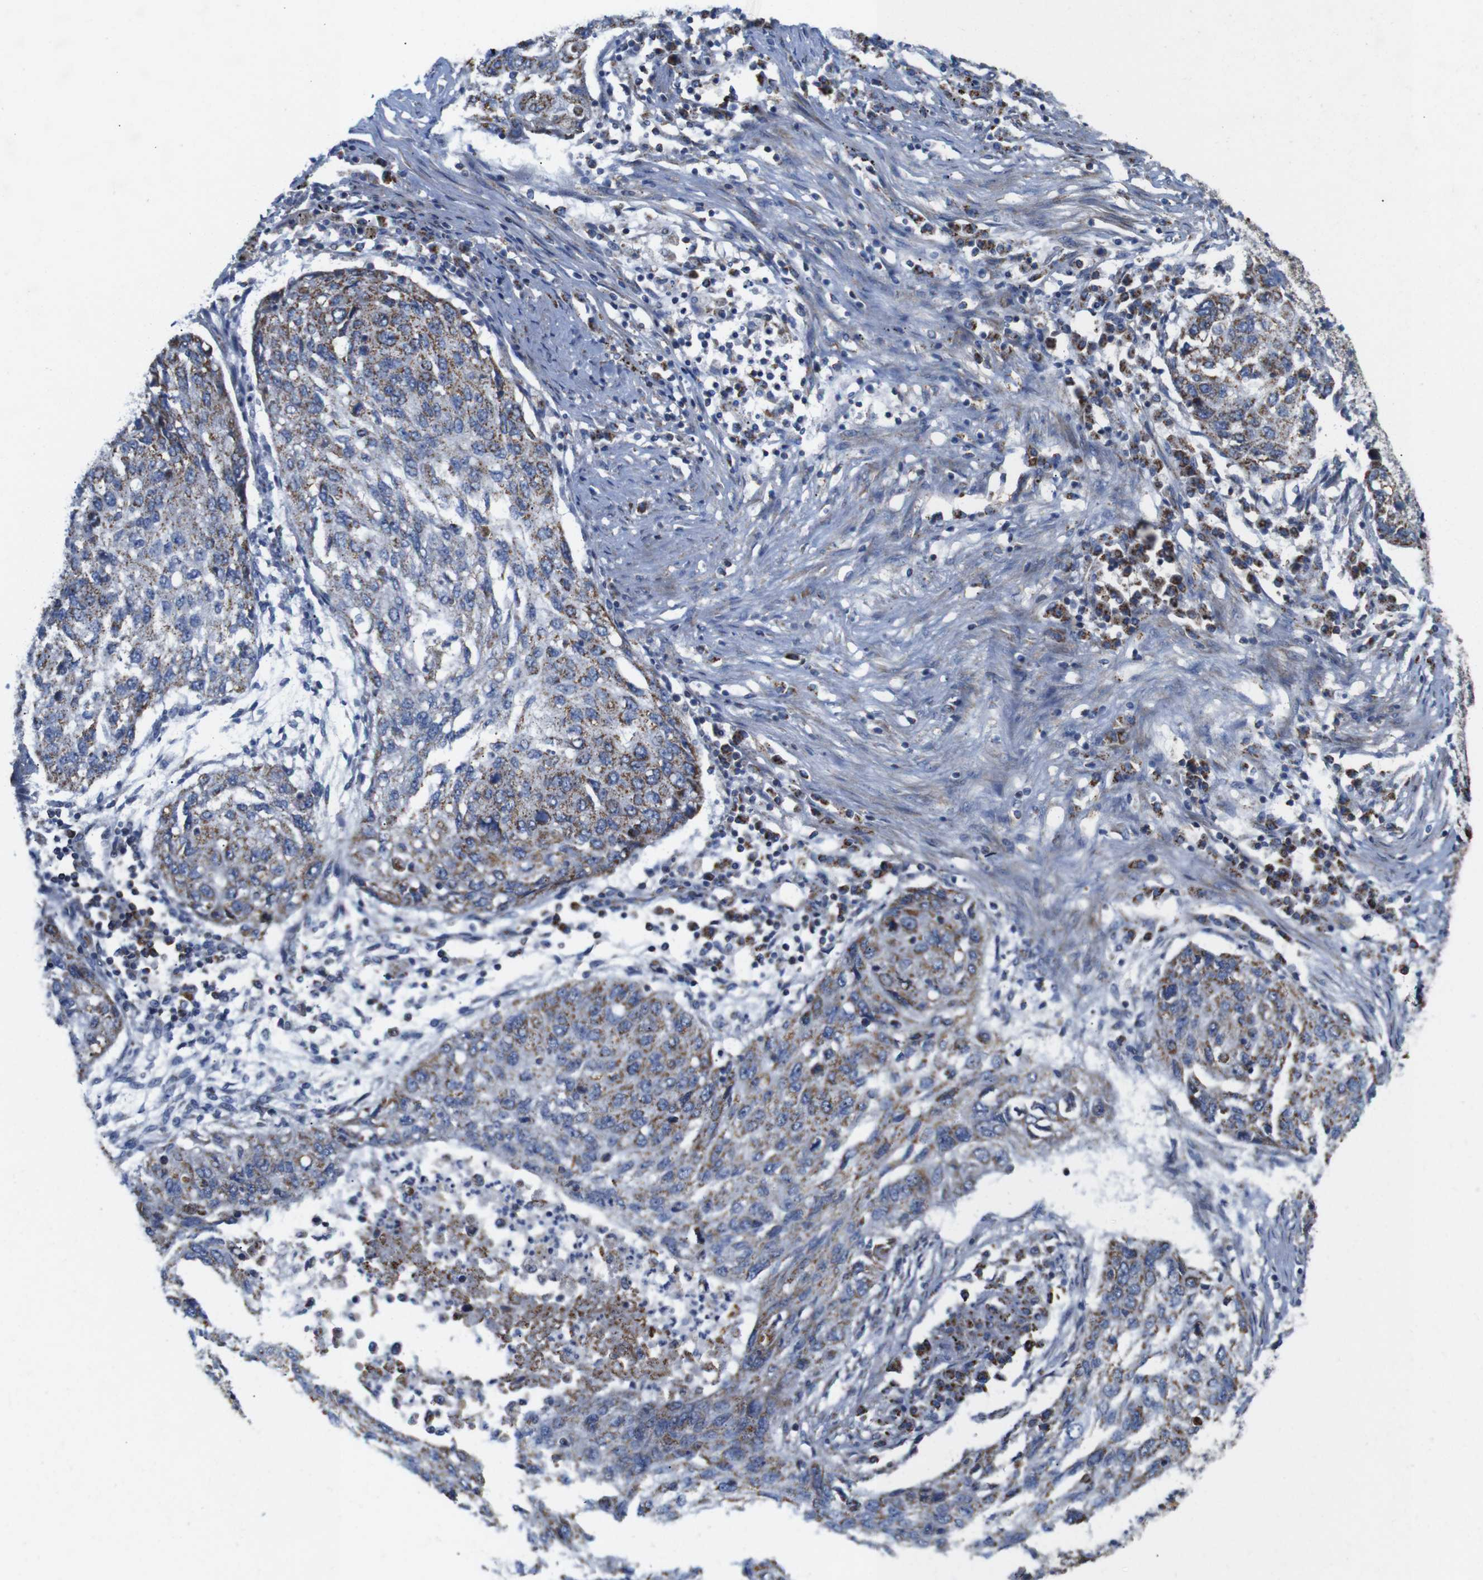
{"staining": {"intensity": "strong", "quantity": "25%-75%", "location": "cytoplasmic/membranous"}, "tissue": "lung cancer", "cell_type": "Tumor cells", "image_type": "cancer", "snomed": [{"axis": "morphology", "description": "Squamous cell carcinoma, NOS"}, {"axis": "topography", "description": "Lung"}], "caption": "Brown immunohistochemical staining in squamous cell carcinoma (lung) displays strong cytoplasmic/membranous positivity in approximately 25%-75% of tumor cells.", "gene": "FAM171B", "patient": {"sex": "female", "age": 63}}